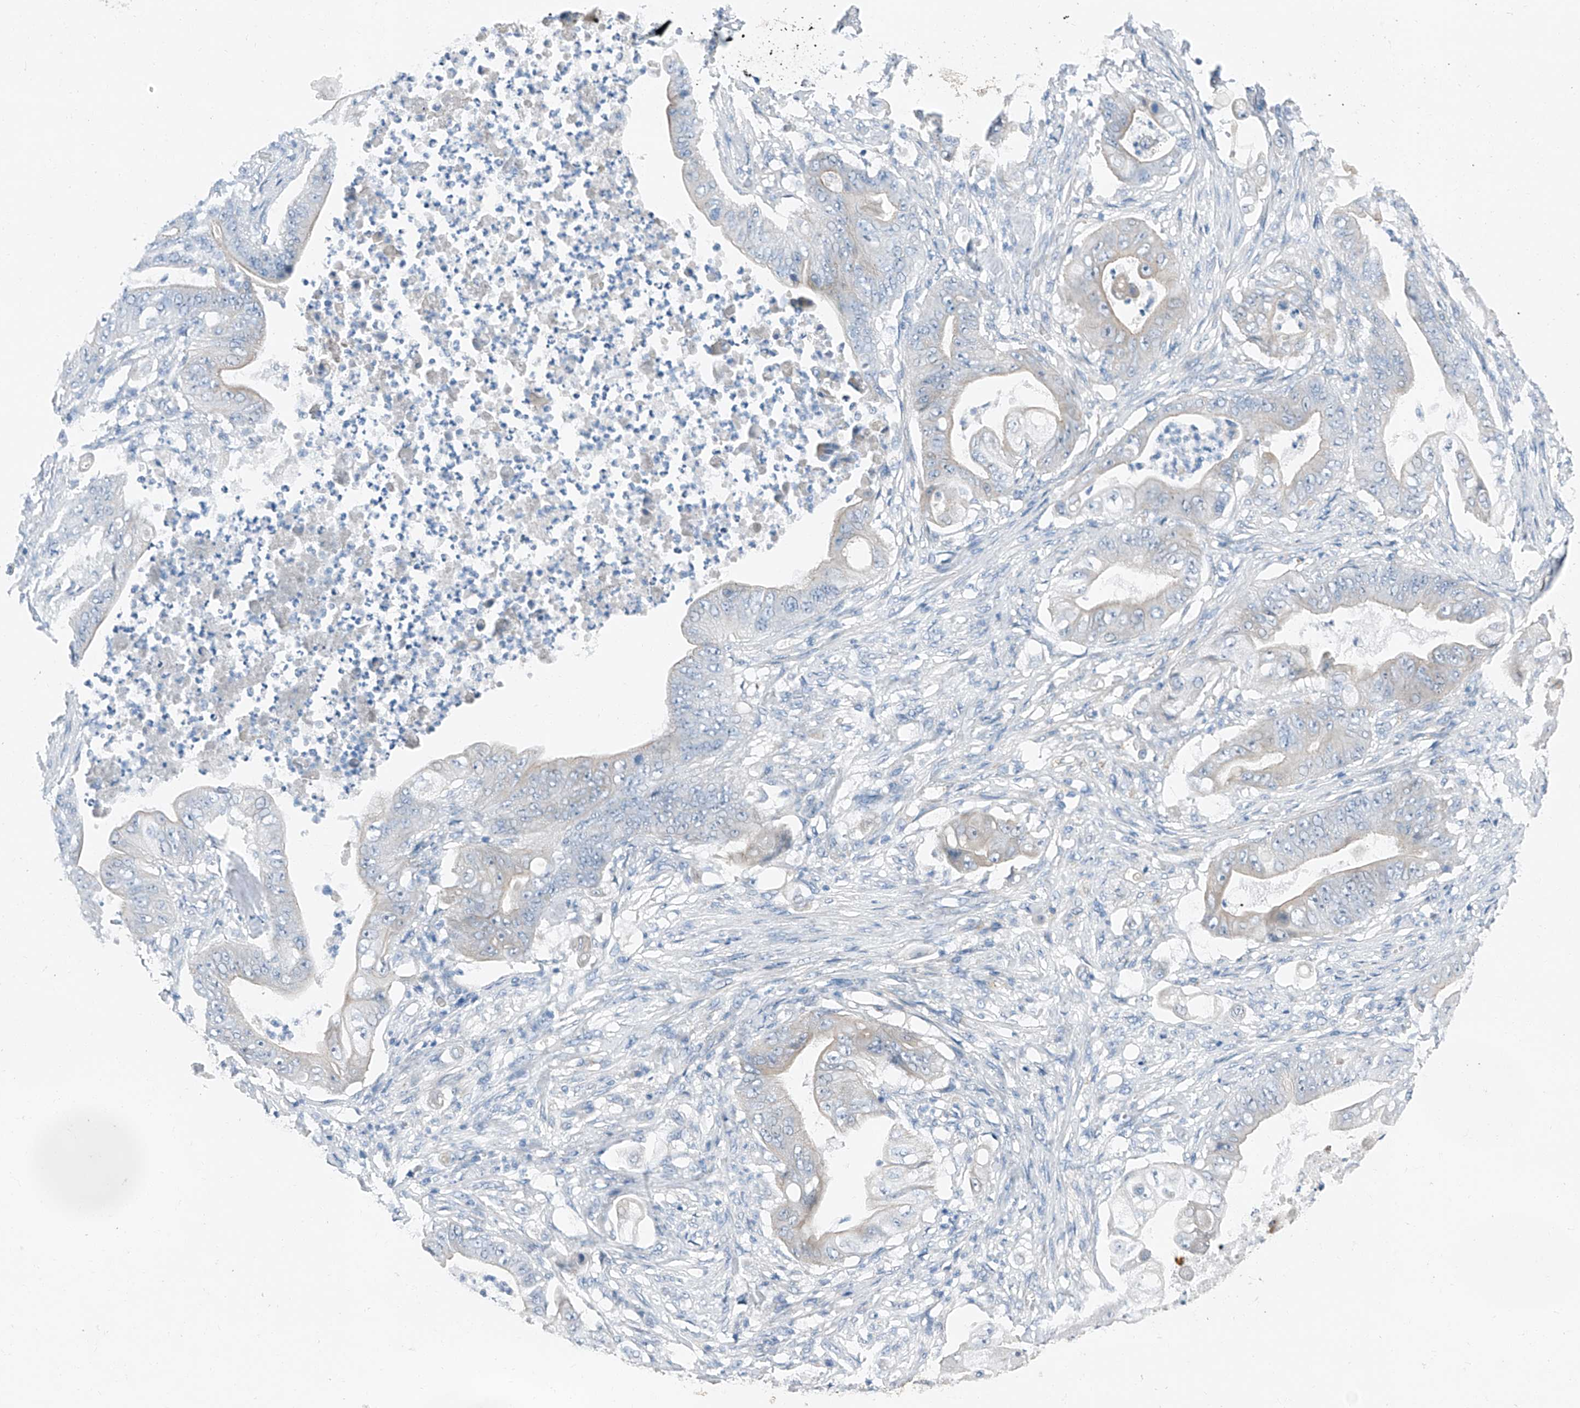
{"staining": {"intensity": "negative", "quantity": "none", "location": "none"}, "tissue": "stomach cancer", "cell_type": "Tumor cells", "image_type": "cancer", "snomed": [{"axis": "morphology", "description": "Adenocarcinoma, NOS"}, {"axis": "topography", "description": "Stomach"}], "caption": "IHC photomicrograph of adenocarcinoma (stomach) stained for a protein (brown), which exhibits no expression in tumor cells. (DAB (3,3'-diaminobenzidine) IHC visualized using brightfield microscopy, high magnification).", "gene": "MDGA1", "patient": {"sex": "female", "age": 73}}